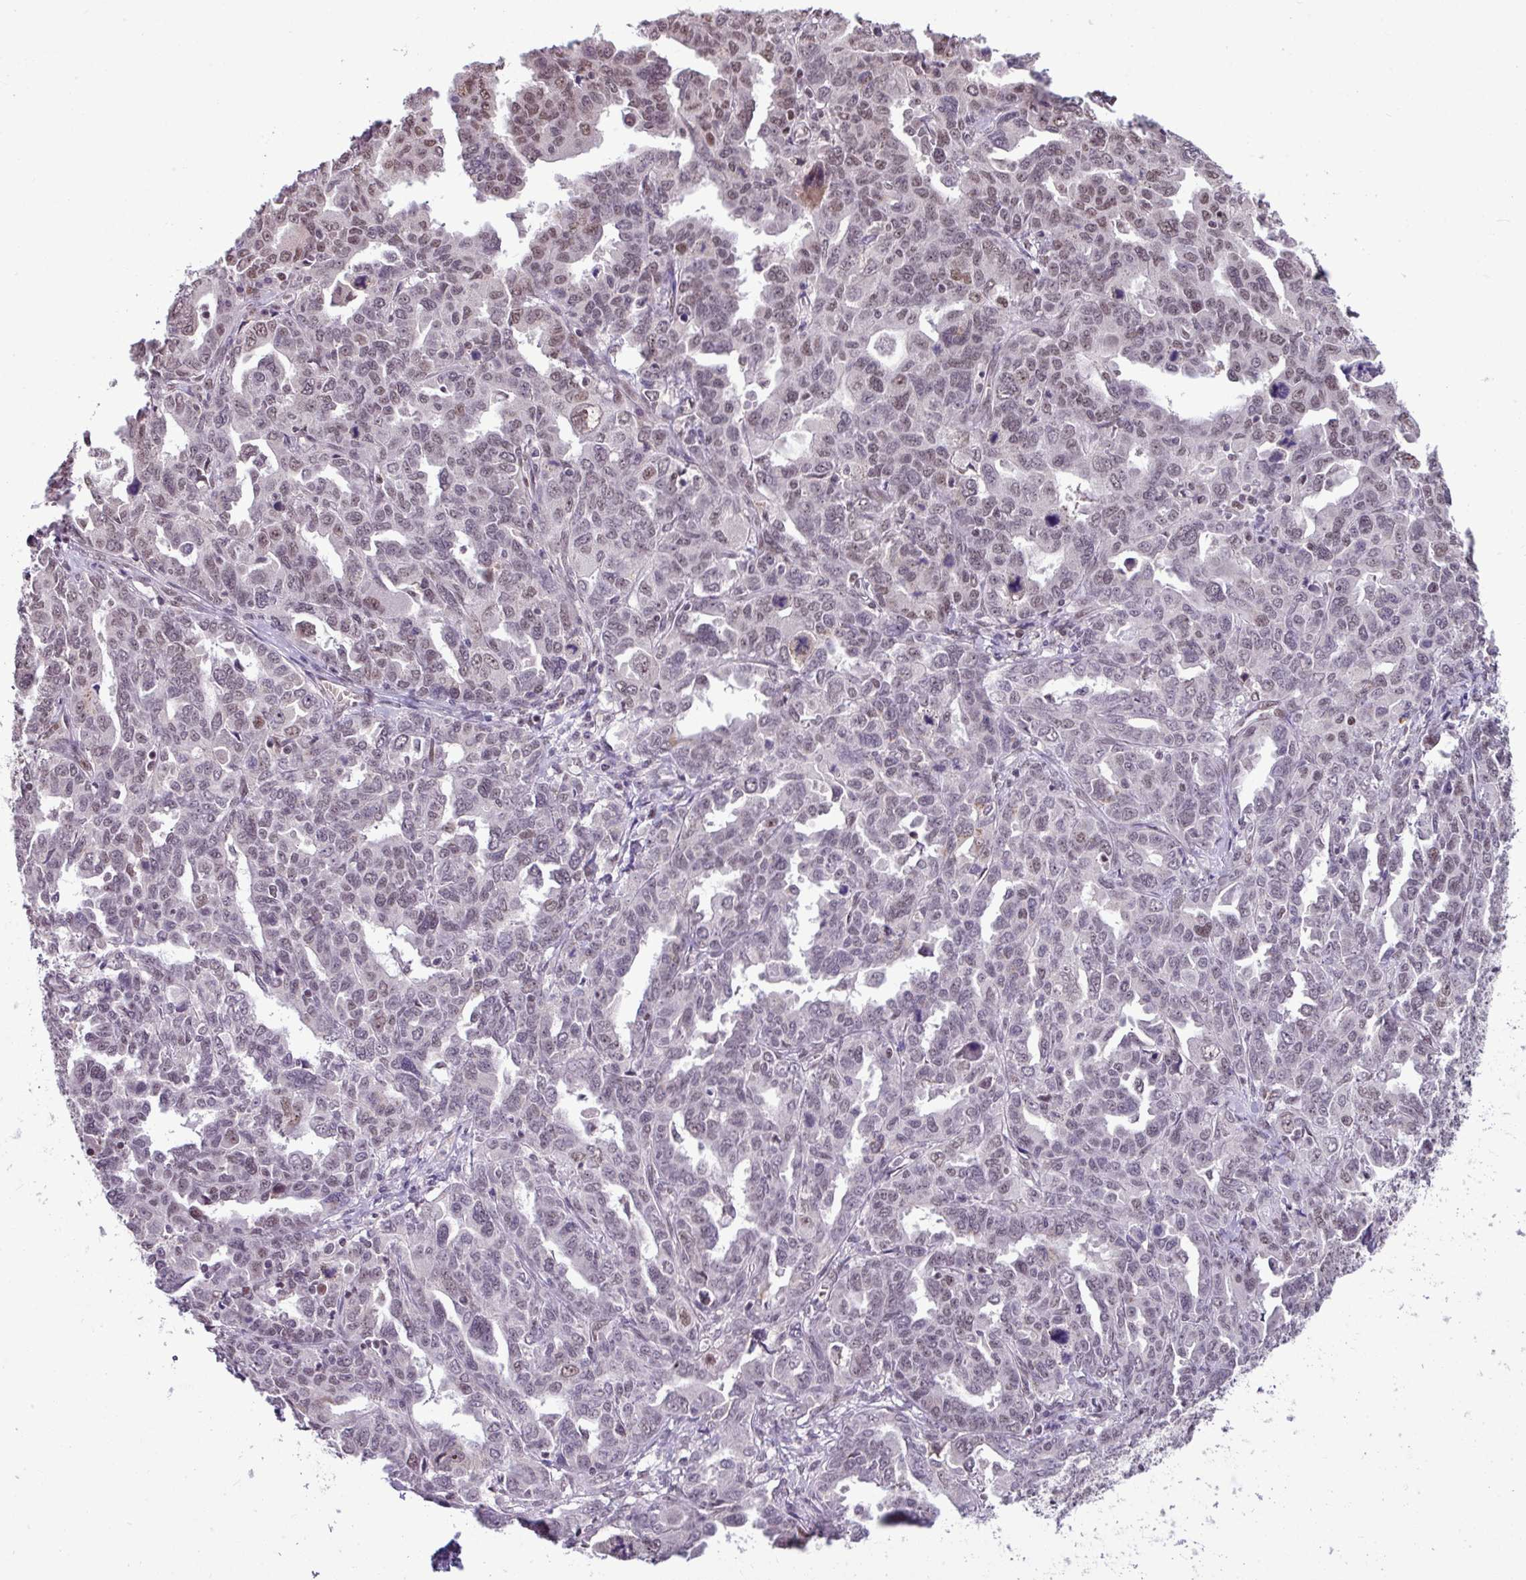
{"staining": {"intensity": "weak", "quantity": "25%-75%", "location": "nuclear"}, "tissue": "ovarian cancer", "cell_type": "Tumor cells", "image_type": "cancer", "snomed": [{"axis": "morphology", "description": "Adenocarcinoma, NOS"}, {"axis": "morphology", "description": "Carcinoma, endometroid"}, {"axis": "topography", "description": "Ovary"}], "caption": "A micrograph of ovarian adenocarcinoma stained for a protein exhibits weak nuclear brown staining in tumor cells.", "gene": "TDG", "patient": {"sex": "female", "age": 72}}